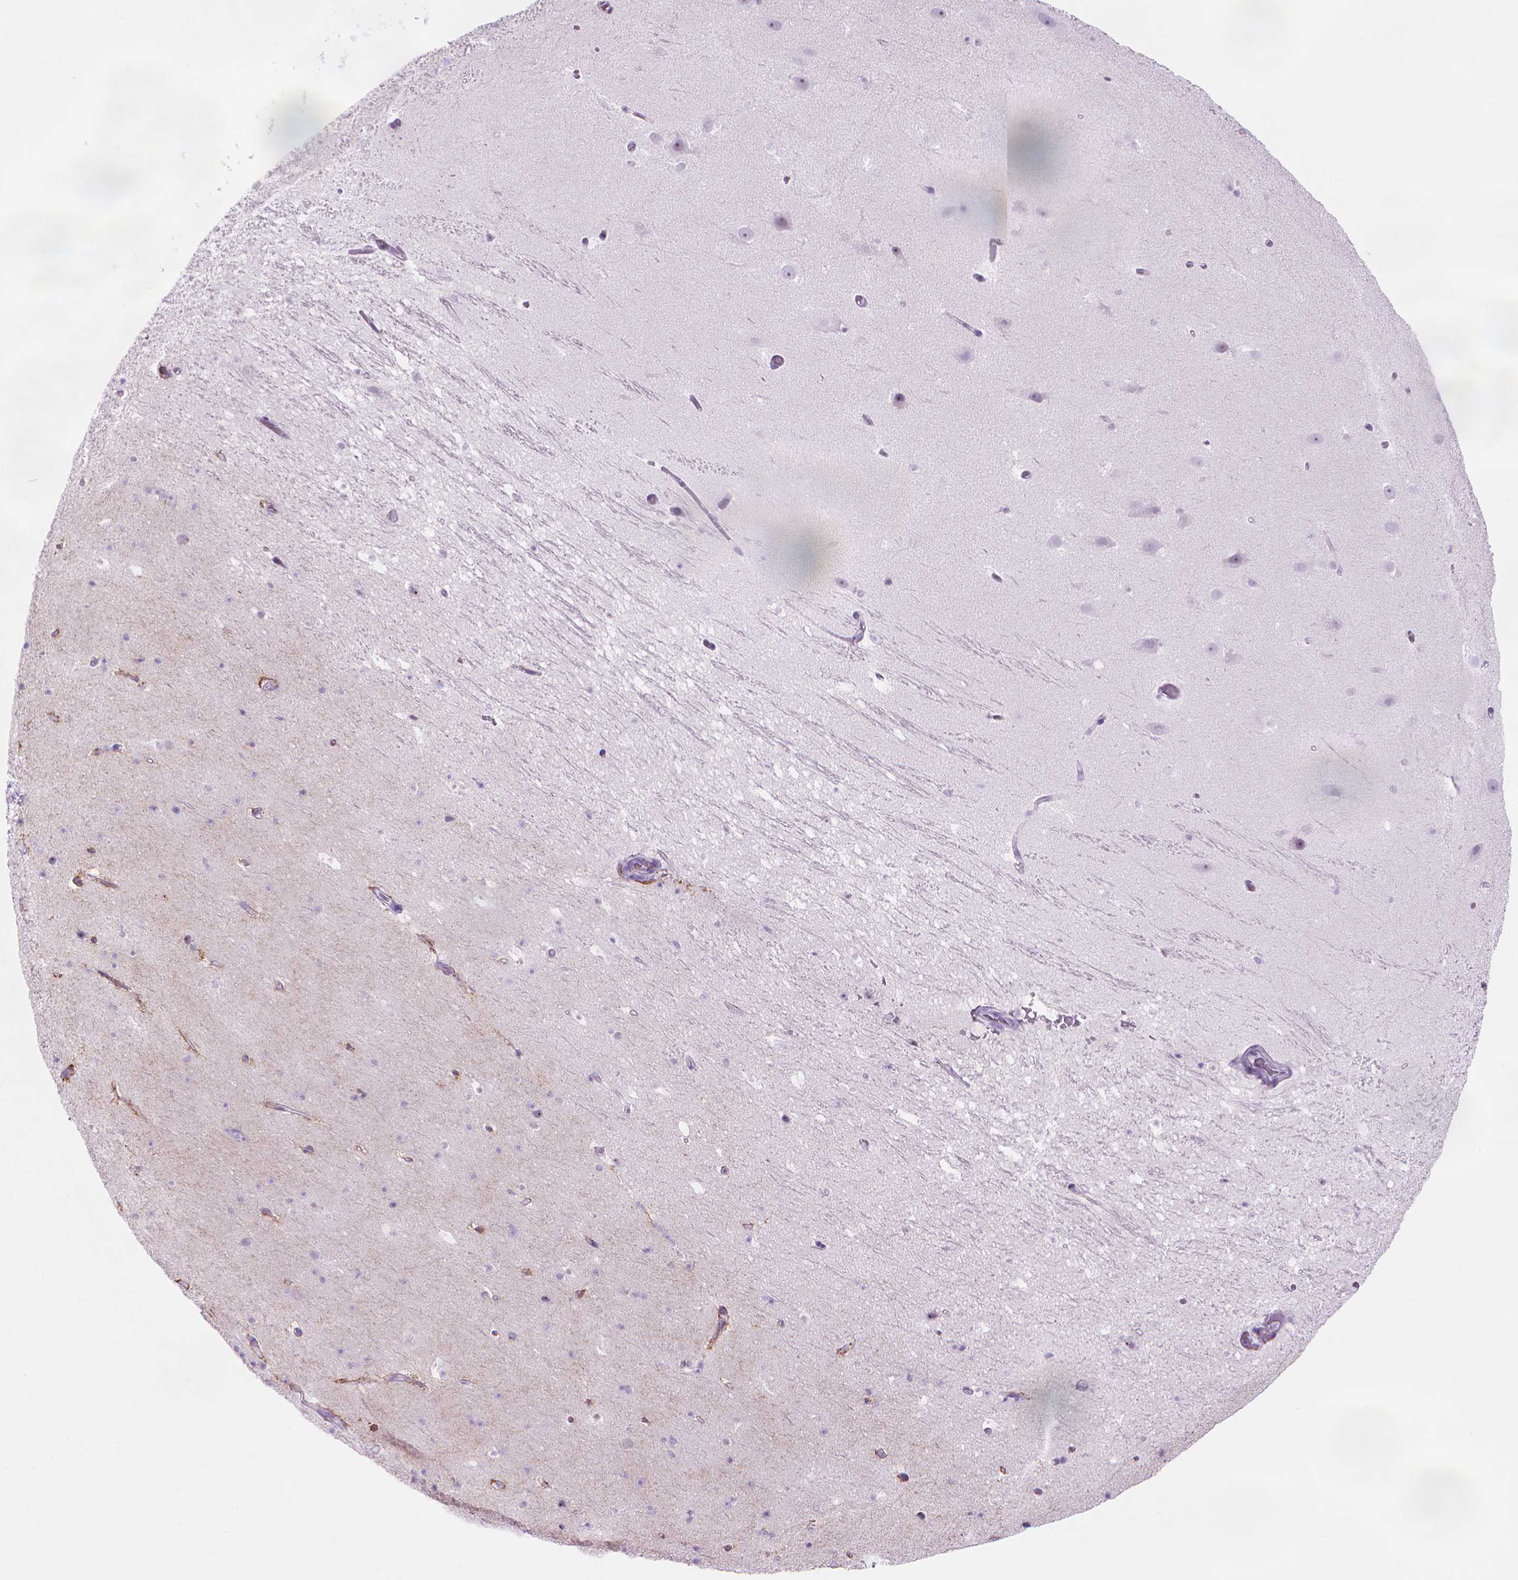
{"staining": {"intensity": "negative", "quantity": "none", "location": "none"}, "tissue": "hippocampus", "cell_type": "Glial cells", "image_type": "normal", "snomed": [{"axis": "morphology", "description": "Normal tissue, NOS"}, {"axis": "topography", "description": "Hippocampus"}], "caption": "This image is of unremarkable hippocampus stained with immunohistochemistry to label a protein in brown with the nuclei are counter-stained blue. There is no expression in glial cells.", "gene": "ENSG00000187186", "patient": {"sex": "male", "age": 26}}